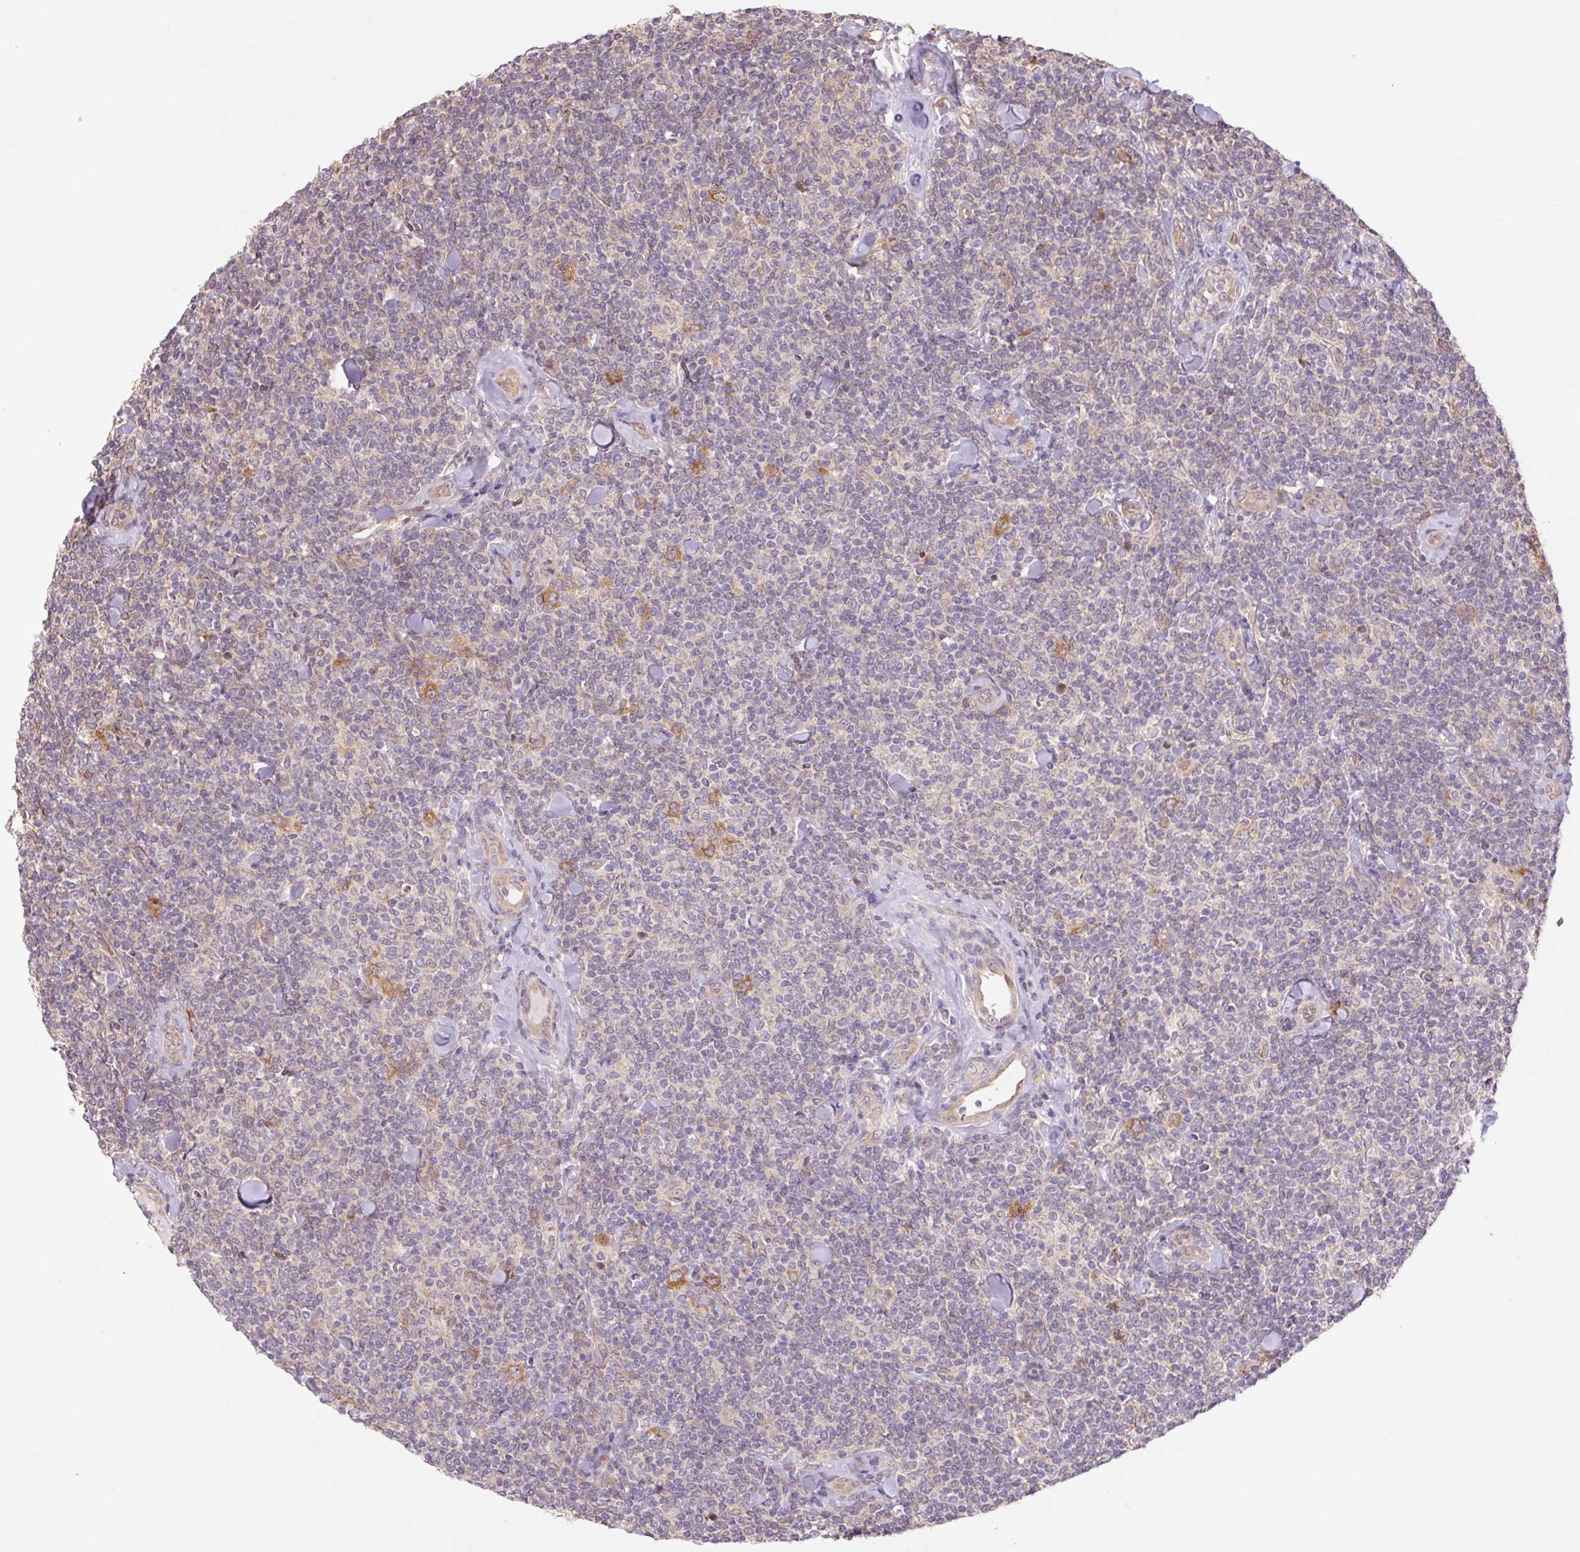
{"staining": {"intensity": "negative", "quantity": "none", "location": "none"}, "tissue": "lymphoma", "cell_type": "Tumor cells", "image_type": "cancer", "snomed": [{"axis": "morphology", "description": "Malignant lymphoma, non-Hodgkin's type, Low grade"}, {"axis": "topography", "description": "Lymph node"}], "caption": "Immunohistochemistry of lymphoma demonstrates no positivity in tumor cells.", "gene": "RRM1", "patient": {"sex": "female", "age": 56}}